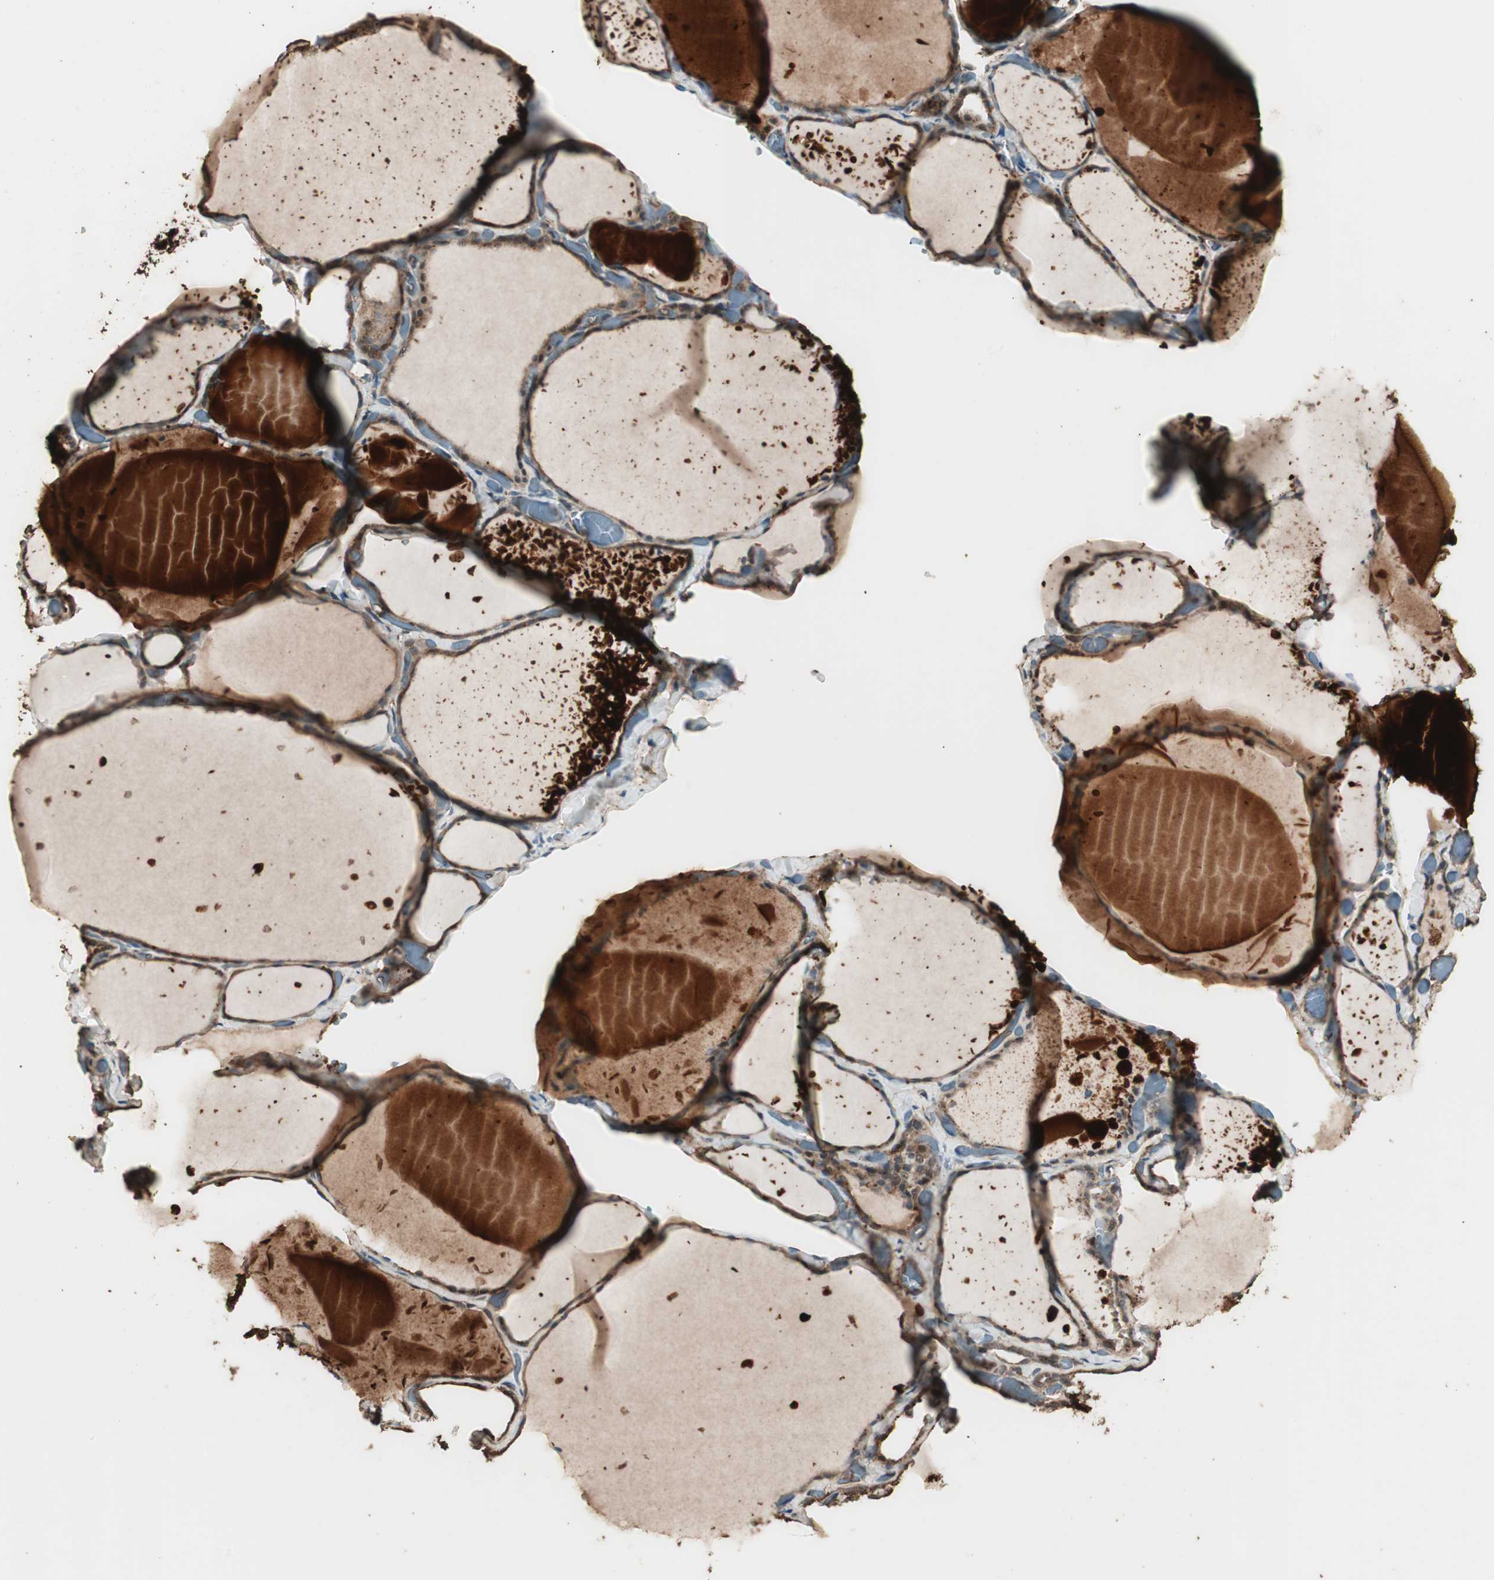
{"staining": {"intensity": "moderate", "quantity": ">75%", "location": "cytoplasmic/membranous"}, "tissue": "thyroid gland", "cell_type": "Glandular cells", "image_type": "normal", "snomed": [{"axis": "morphology", "description": "Normal tissue, NOS"}, {"axis": "topography", "description": "Thyroid gland"}], "caption": "Immunohistochemical staining of normal thyroid gland reveals >75% levels of moderate cytoplasmic/membranous protein expression in about >75% of glandular cells. (brown staining indicates protein expression, while blue staining denotes nuclei).", "gene": "CCN4", "patient": {"sex": "female", "age": 22}}